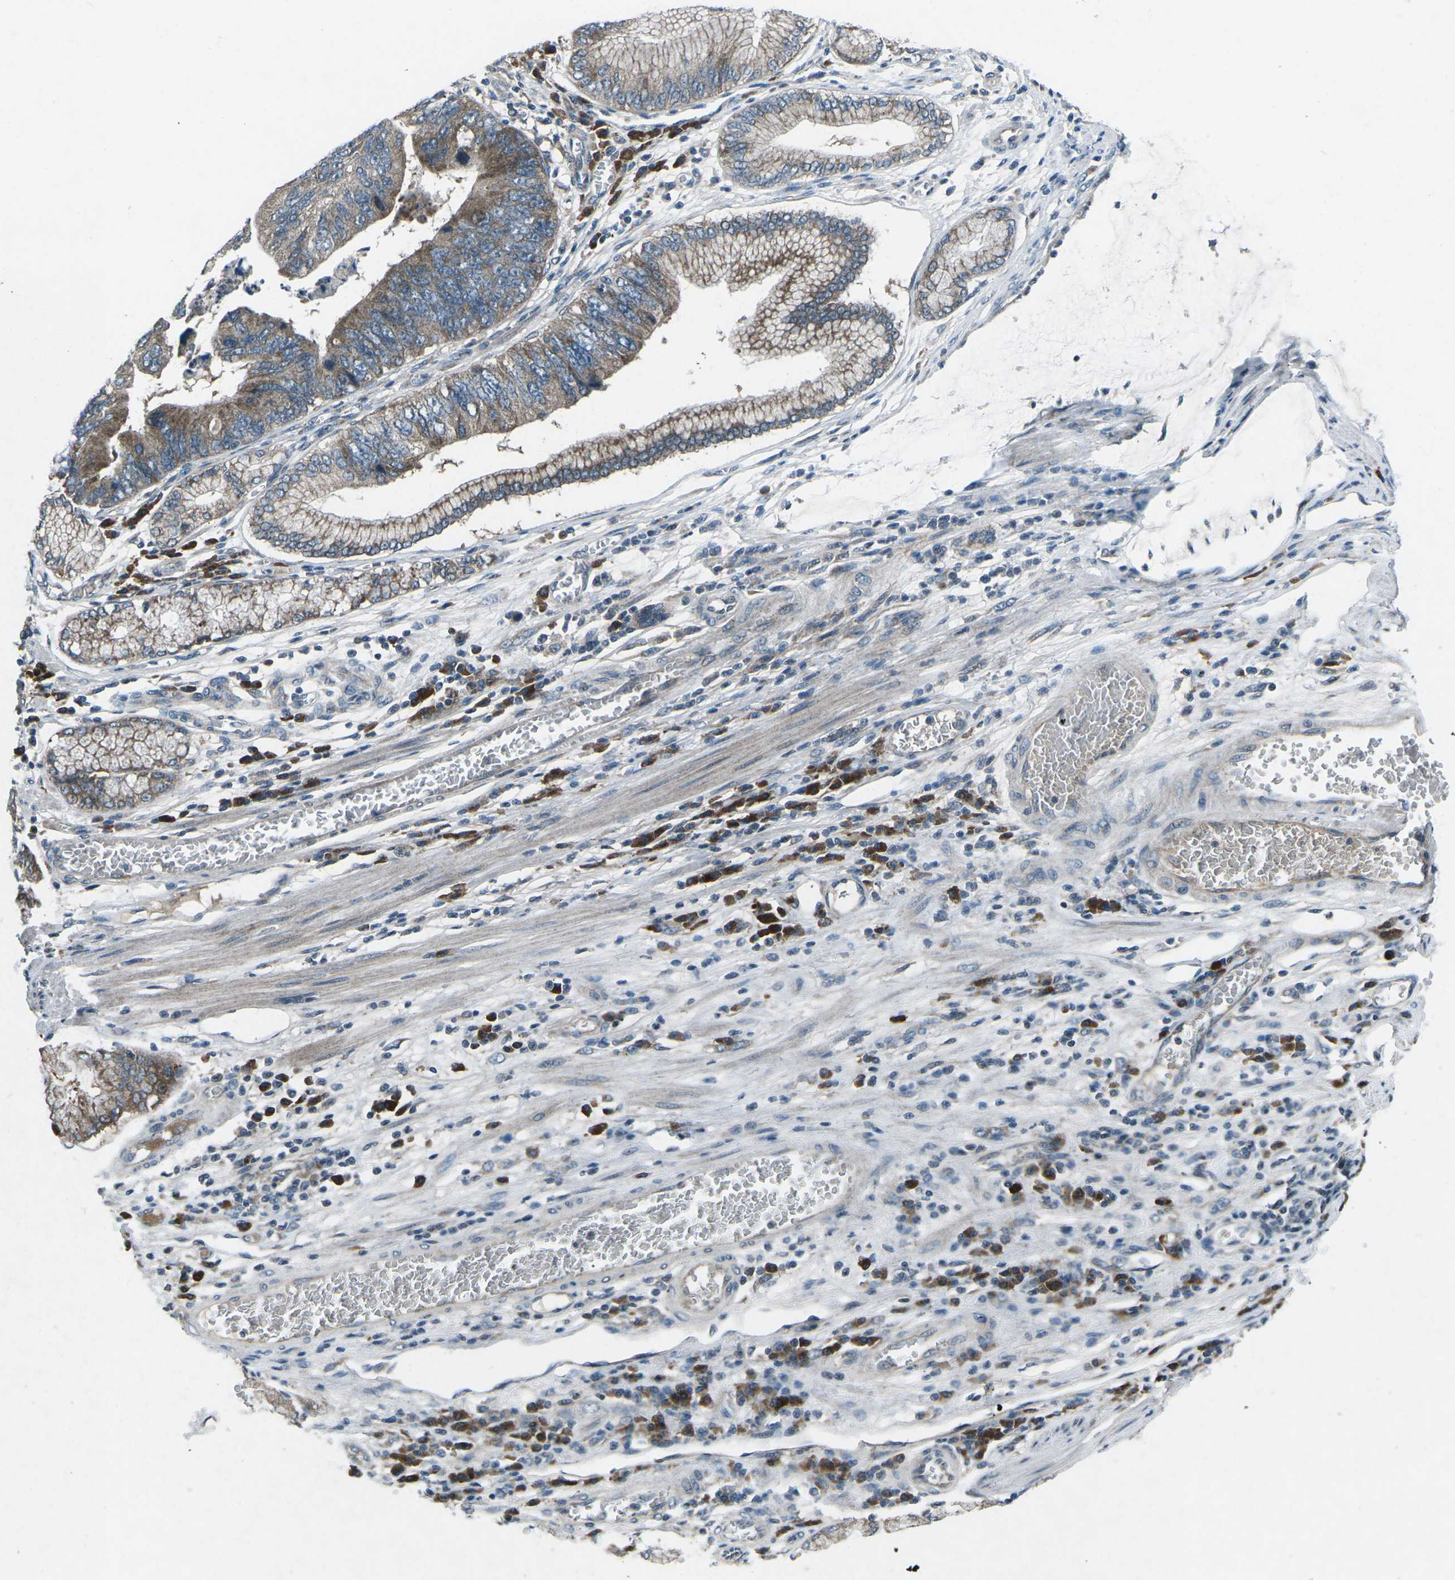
{"staining": {"intensity": "moderate", "quantity": ">75%", "location": "cytoplasmic/membranous"}, "tissue": "stomach cancer", "cell_type": "Tumor cells", "image_type": "cancer", "snomed": [{"axis": "morphology", "description": "Adenocarcinoma, NOS"}, {"axis": "topography", "description": "Stomach"}], "caption": "About >75% of tumor cells in stomach cancer (adenocarcinoma) exhibit moderate cytoplasmic/membranous protein expression as visualized by brown immunohistochemical staining.", "gene": "CDK16", "patient": {"sex": "male", "age": 59}}